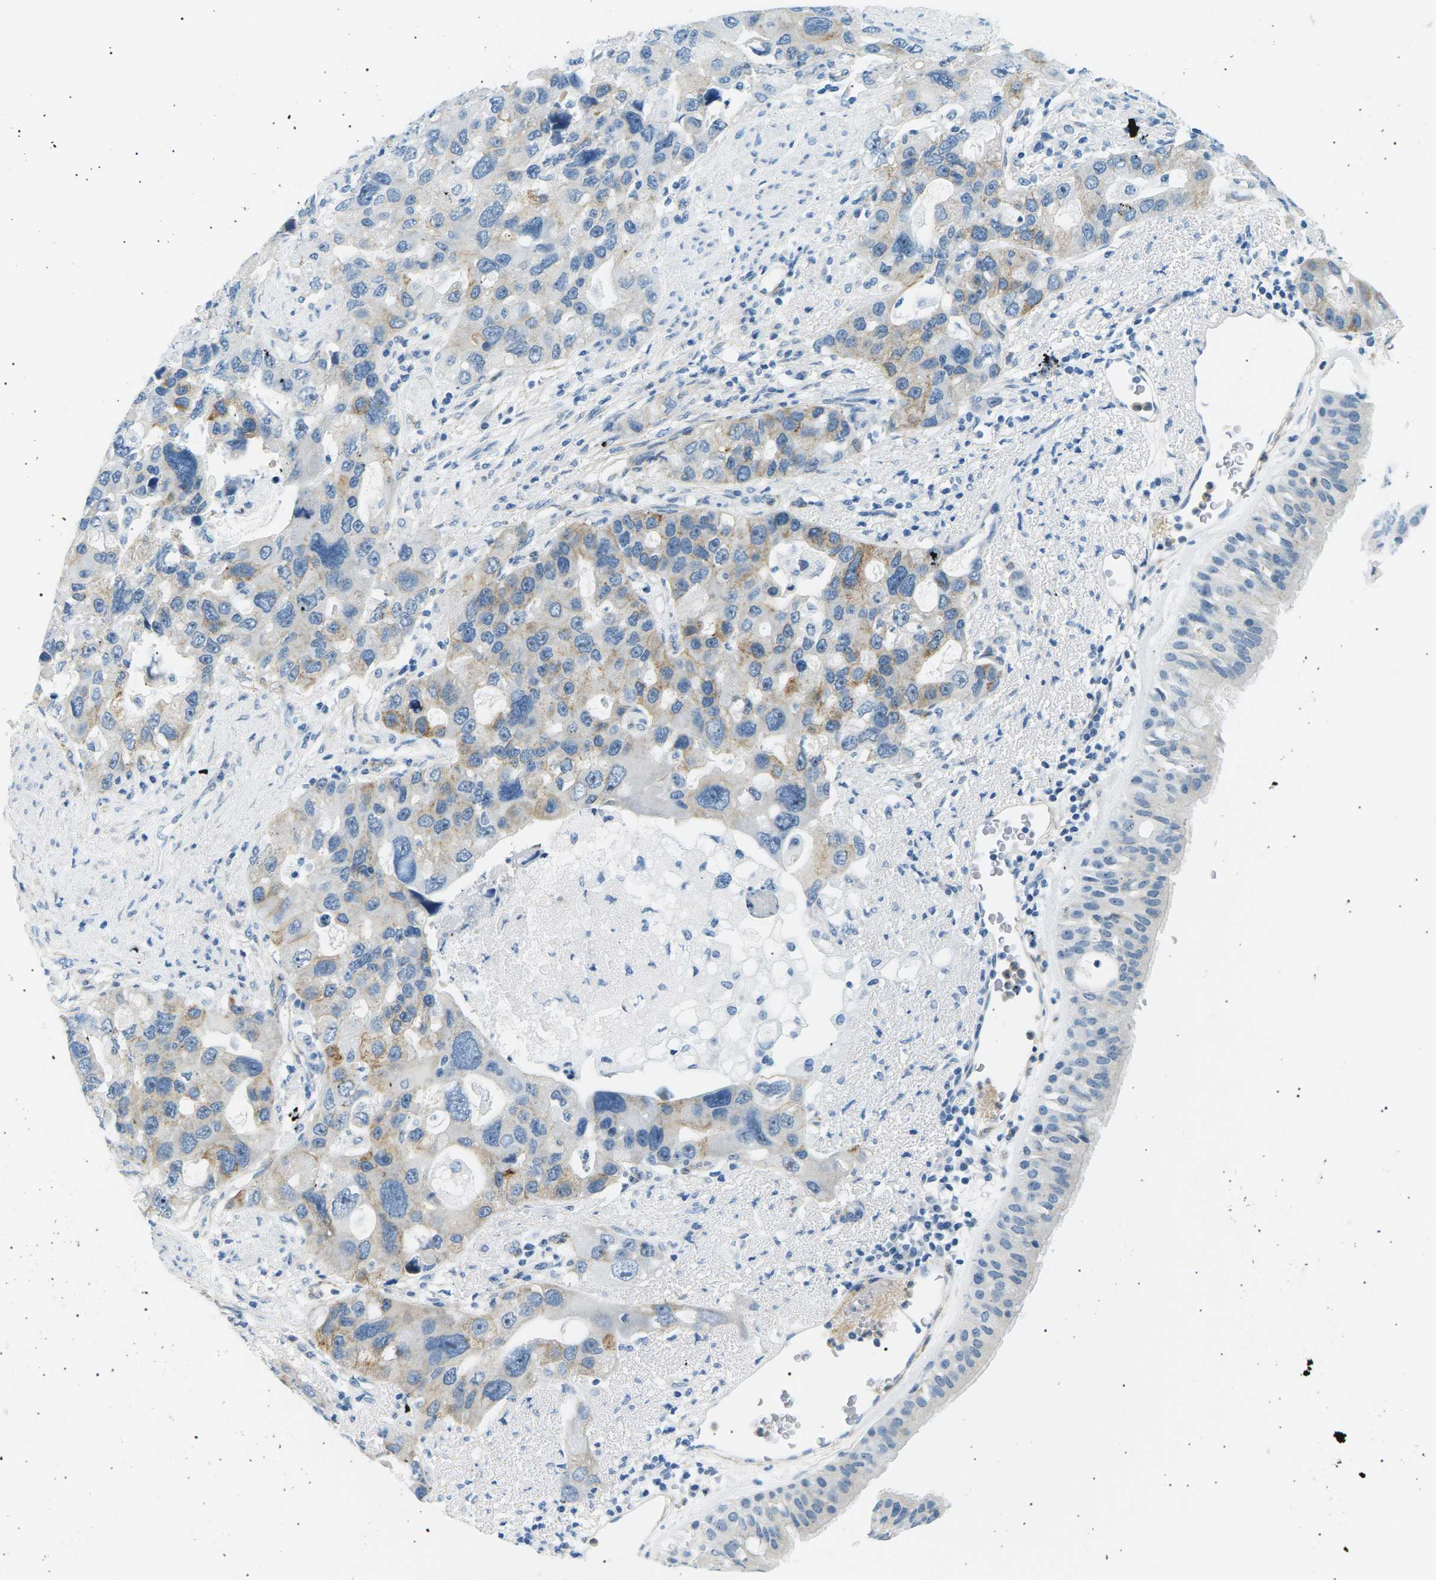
{"staining": {"intensity": "negative", "quantity": "none", "location": "none"}, "tissue": "bronchus", "cell_type": "Respiratory epithelial cells", "image_type": "normal", "snomed": [{"axis": "morphology", "description": "Normal tissue, NOS"}, {"axis": "morphology", "description": "Adenocarcinoma, NOS"}, {"axis": "morphology", "description": "Adenocarcinoma, metastatic, NOS"}, {"axis": "topography", "description": "Lymph node"}, {"axis": "topography", "description": "Bronchus"}, {"axis": "topography", "description": "Lung"}], "caption": "The immunohistochemistry (IHC) image has no significant staining in respiratory epithelial cells of bronchus.", "gene": "SEPTIN5", "patient": {"sex": "female", "age": 54}}